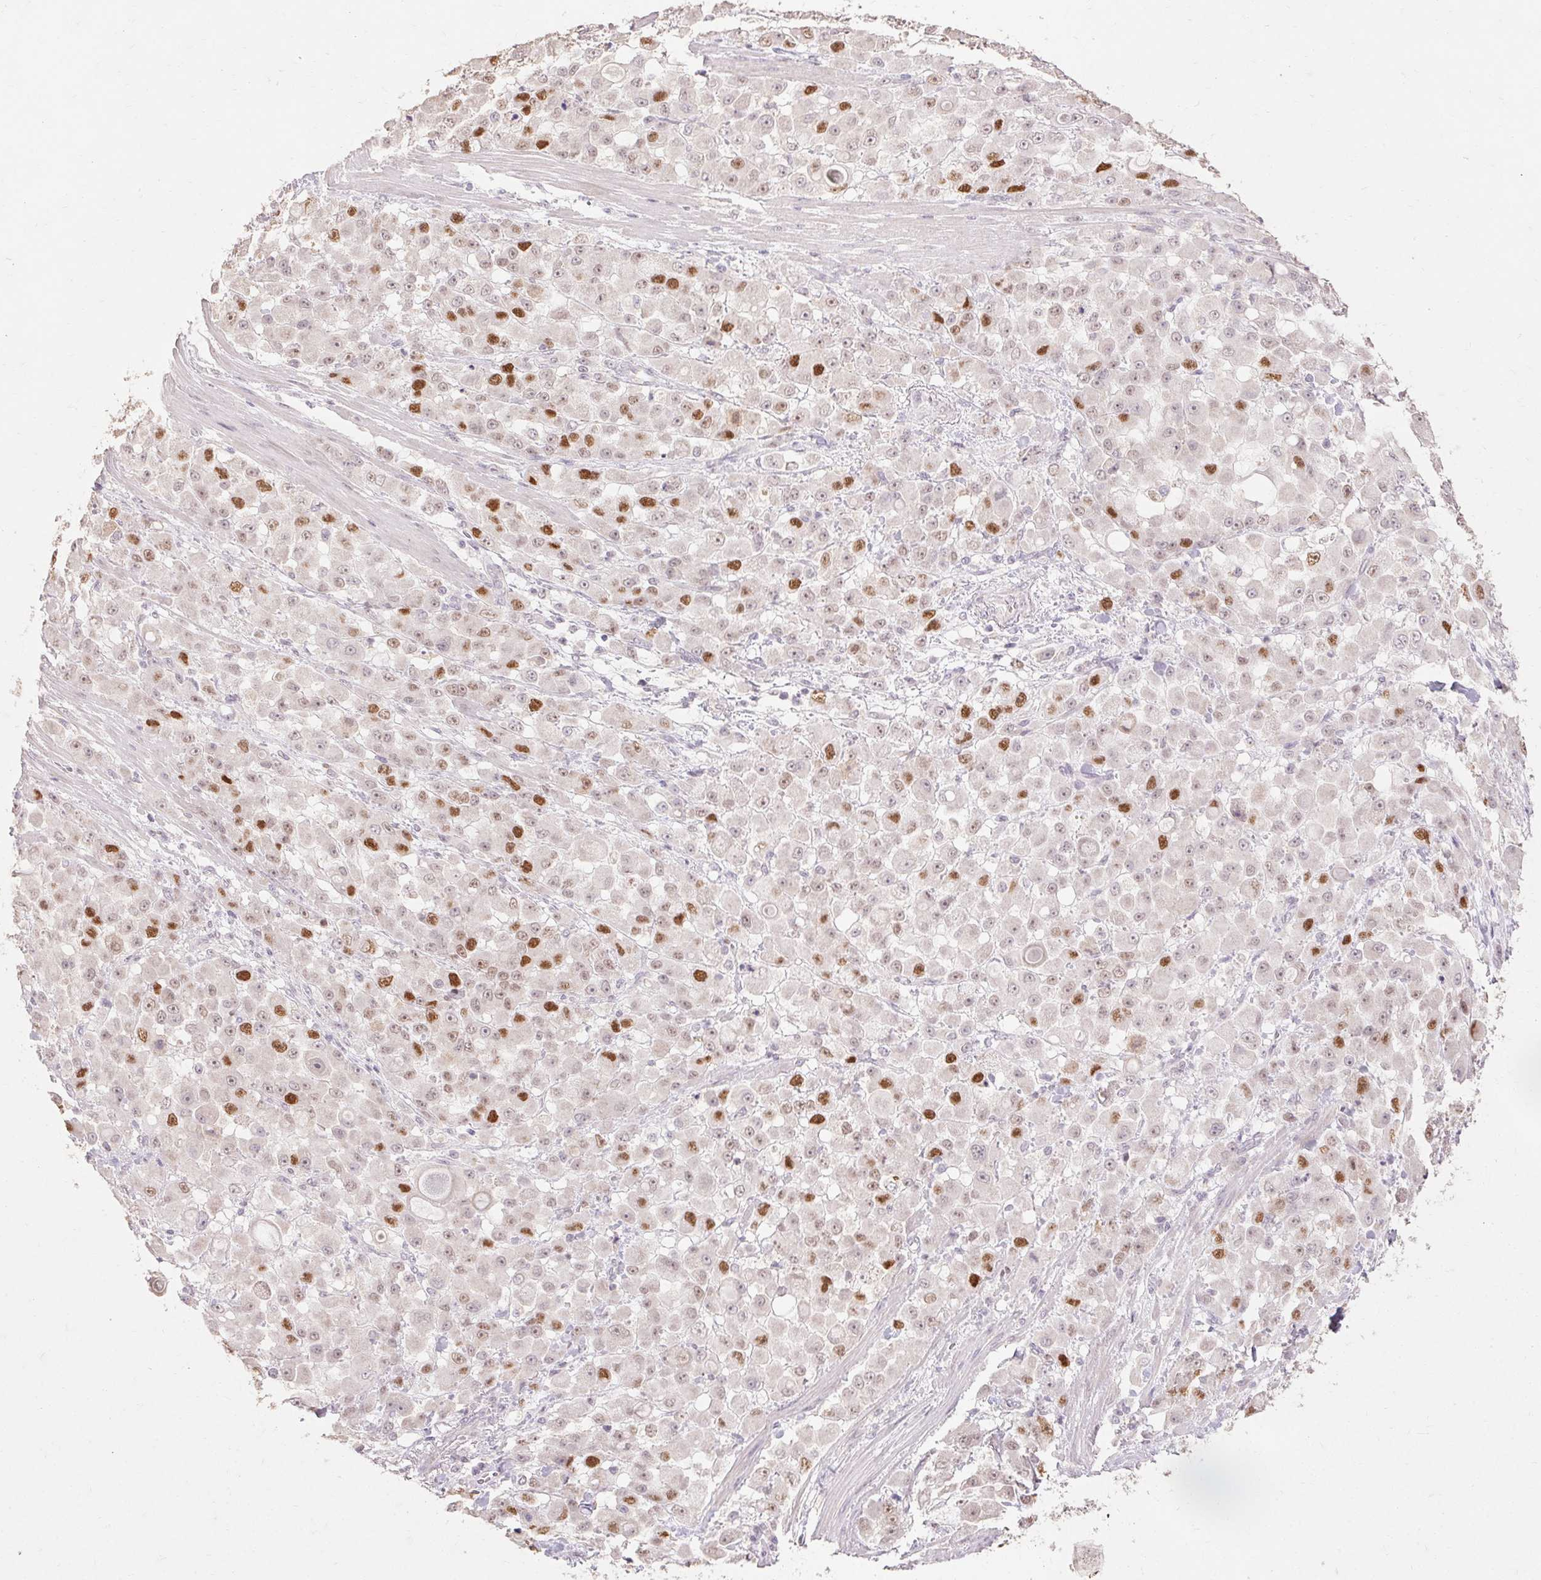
{"staining": {"intensity": "strong", "quantity": "25%-75%", "location": "nuclear"}, "tissue": "stomach cancer", "cell_type": "Tumor cells", "image_type": "cancer", "snomed": [{"axis": "morphology", "description": "Adenocarcinoma, NOS"}, {"axis": "topography", "description": "Stomach"}], "caption": "IHC staining of stomach cancer (adenocarcinoma), which shows high levels of strong nuclear positivity in approximately 25%-75% of tumor cells indicating strong nuclear protein expression. The staining was performed using DAB (3,3'-diaminobenzidine) (brown) for protein detection and nuclei were counterstained in hematoxylin (blue).", "gene": "SKP2", "patient": {"sex": "female", "age": 76}}